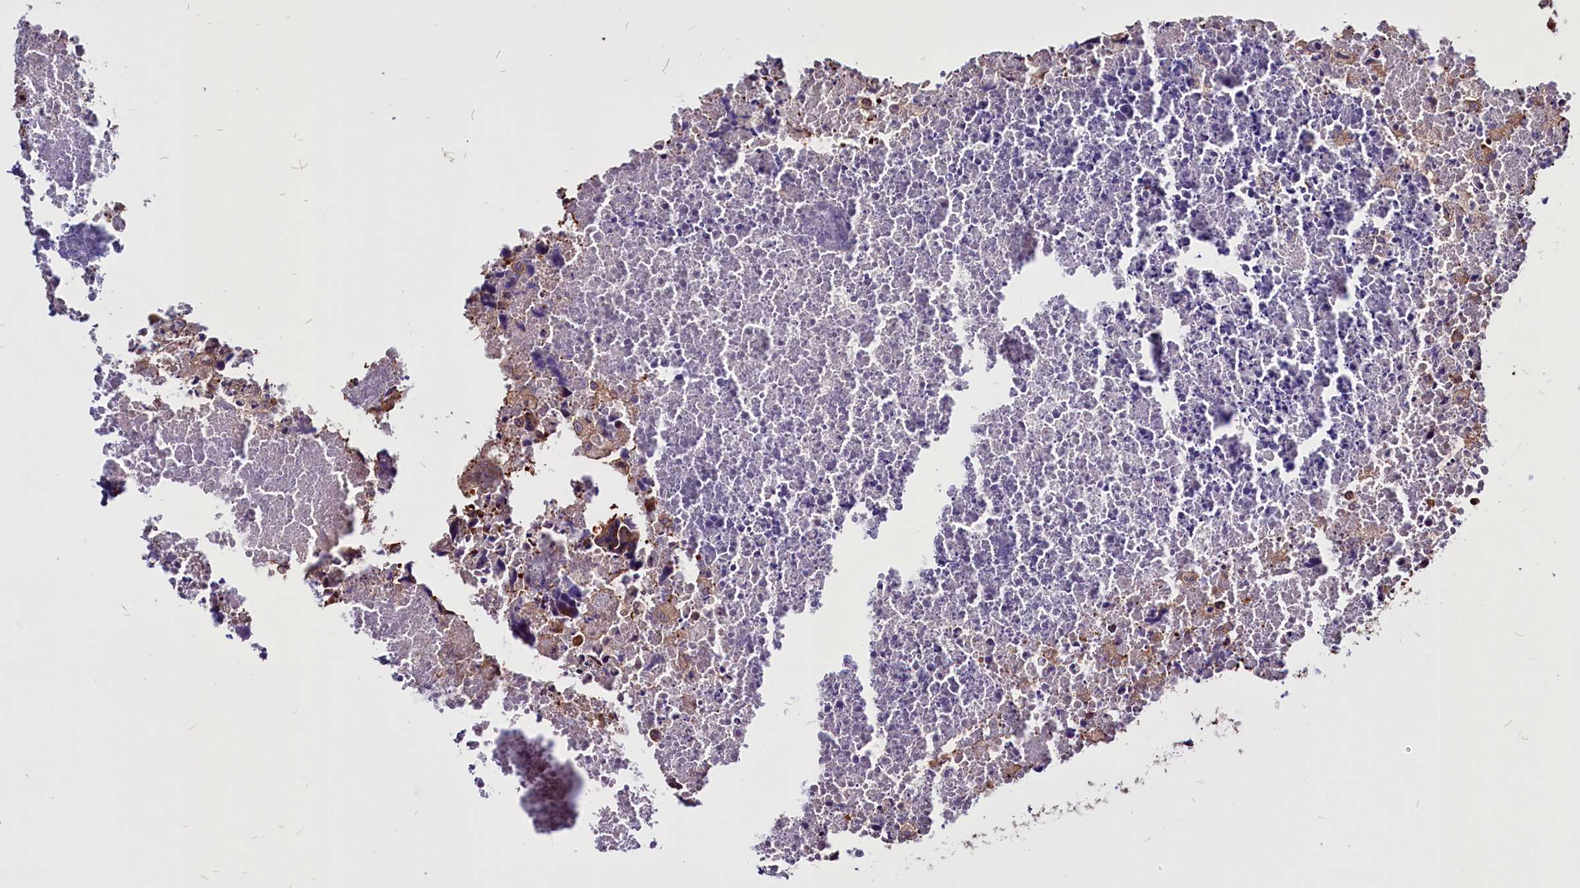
{"staining": {"intensity": "strong", "quantity": ">75%", "location": "cytoplasmic/membranous"}, "tissue": "colorectal cancer", "cell_type": "Tumor cells", "image_type": "cancer", "snomed": [{"axis": "morphology", "description": "Adenocarcinoma, NOS"}, {"axis": "topography", "description": "Colon"}], "caption": "Human colorectal cancer stained with a protein marker shows strong staining in tumor cells.", "gene": "EIF3G", "patient": {"sex": "female", "age": 57}}